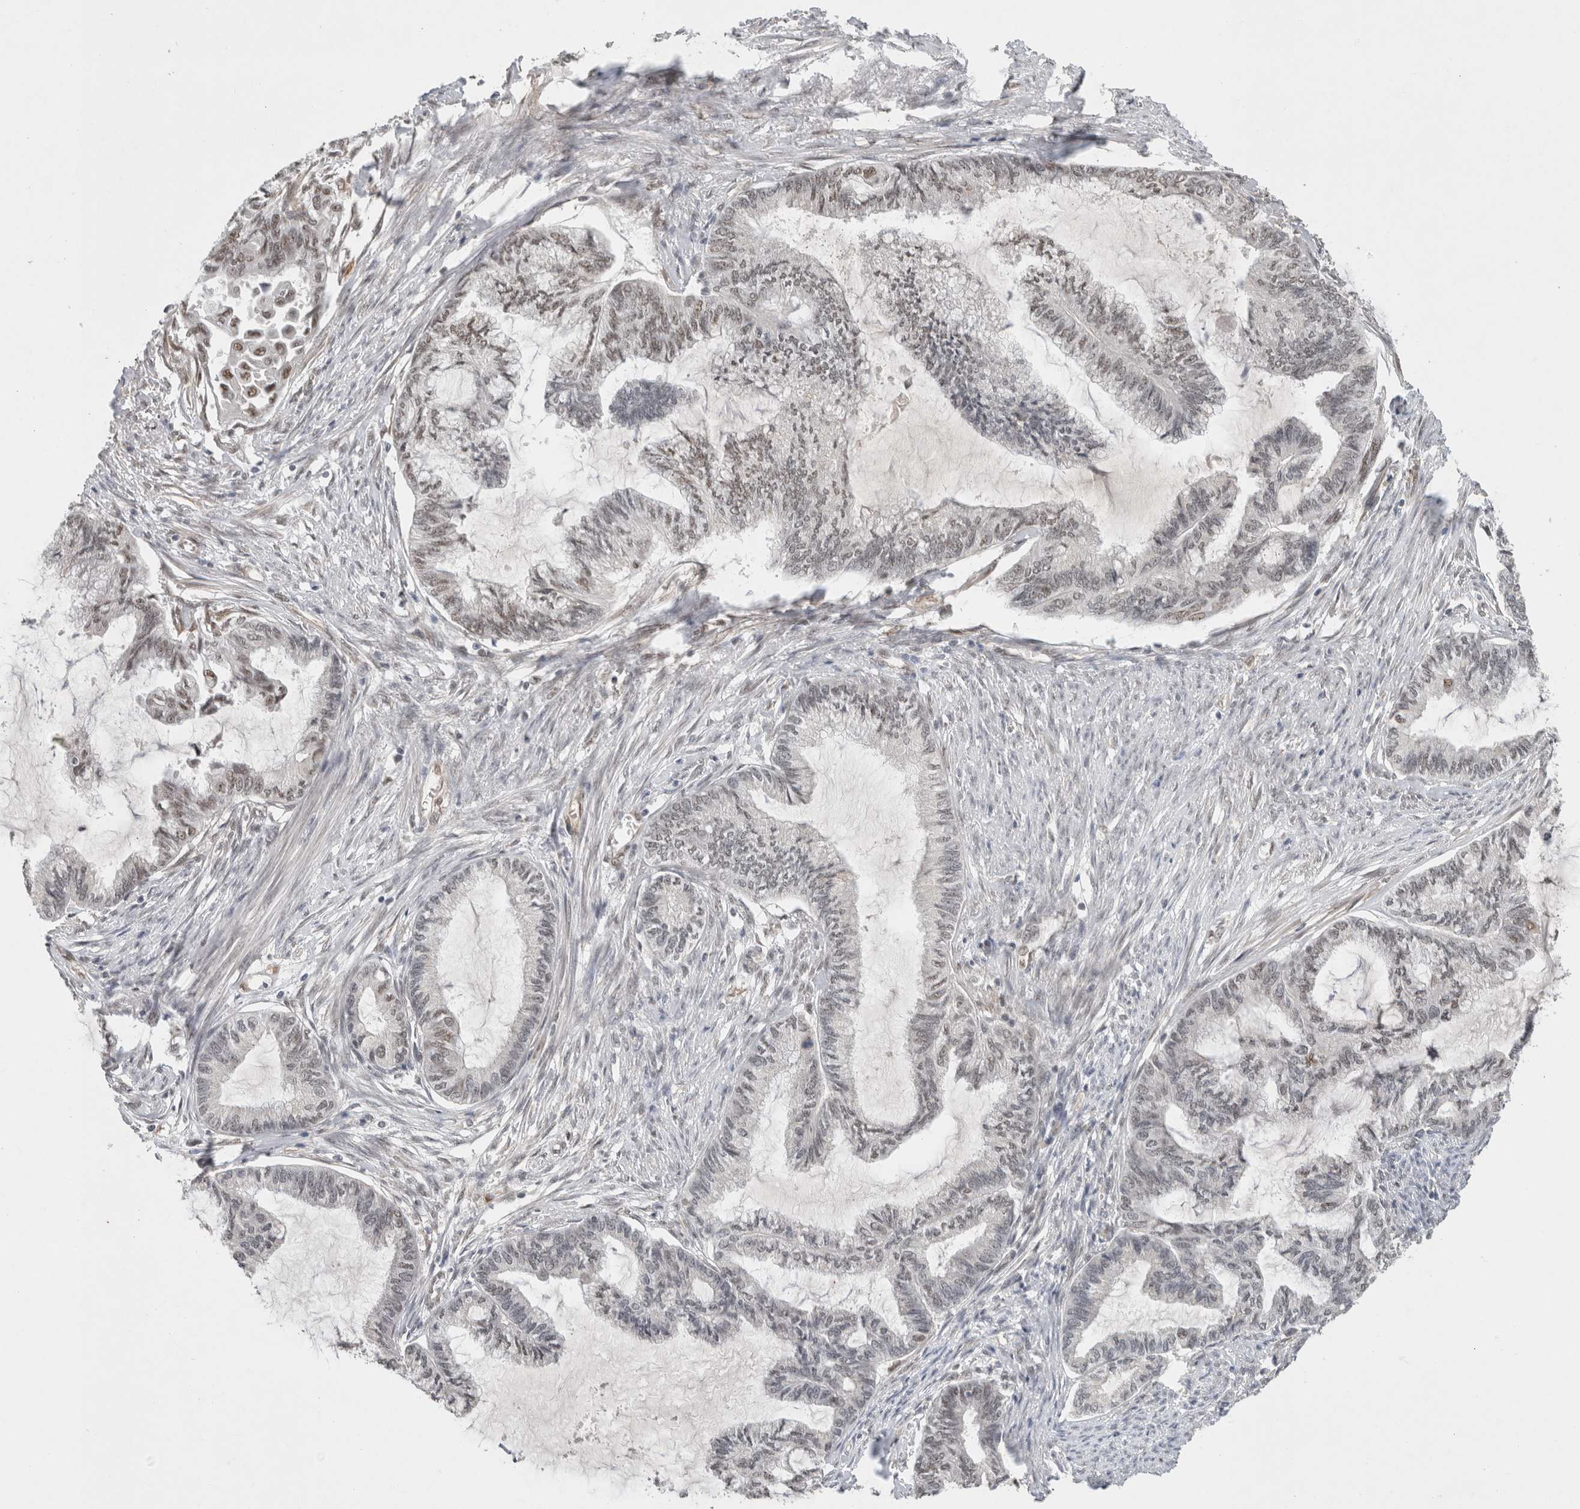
{"staining": {"intensity": "negative", "quantity": "none", "location": "none"}, "tissue": "endometrial cancer", "cell_type": "Tumor cells", "image_type": "cancer", "snomed": [{"axis": "morphology", "description": "Adenocarcinoma, NOS"}, {"axis": "topography", "description": "Endometrium"}], "caption": "This is a image of immunohistochemistry (IHC) staining of endometrial cancer, which shows no positivity in tumor cells.", "gene": "DDX42", "patient": {"sex": "female", "age": 86}}